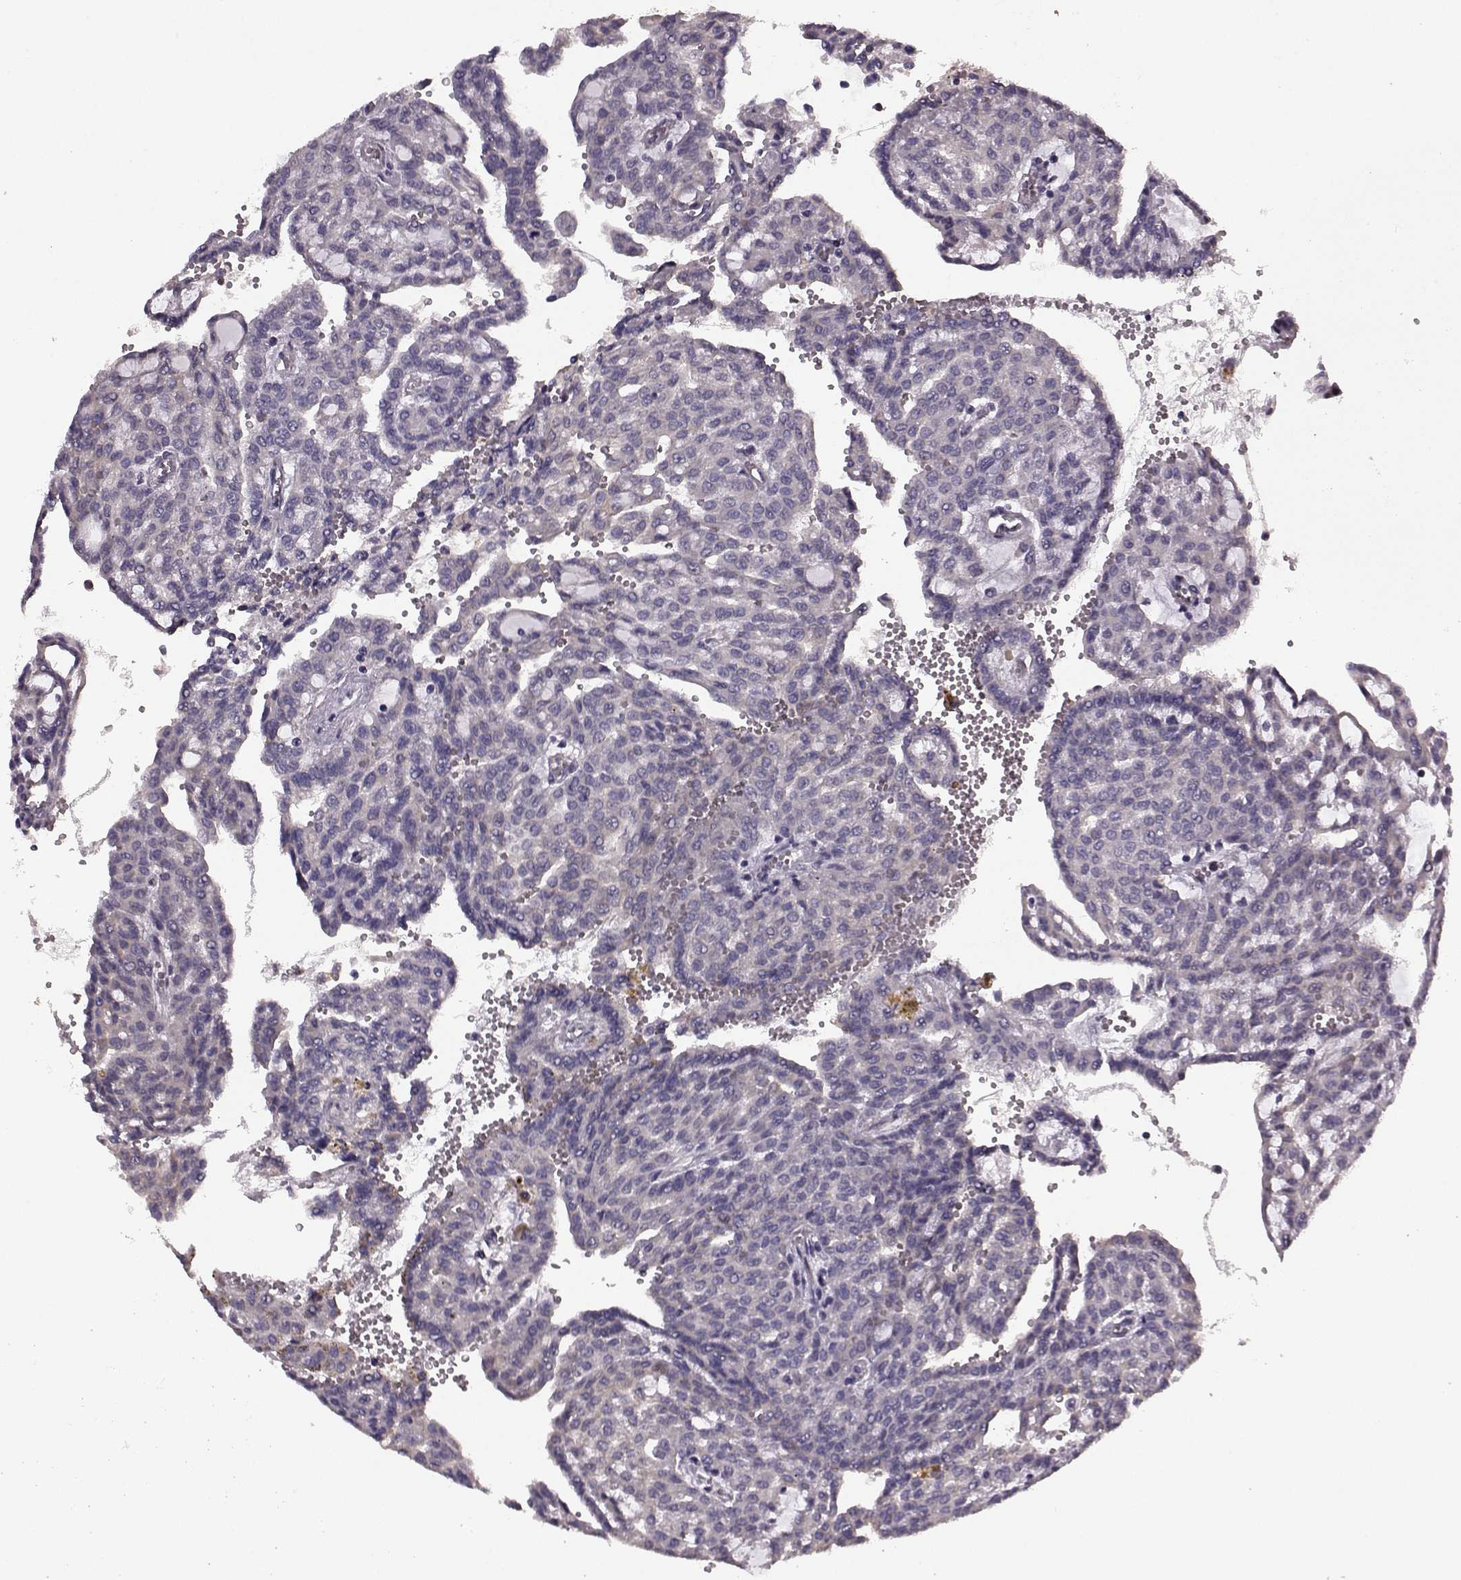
{"staining": {"intensity": "negative", "quantity": "none", "location": "none"}, "tissue": "renal cancer", "cell_type": "Tumor cells", "image_type": "cancer", "snomed": [{"axis": "morphology", "description": "Adenocarcinoma, NOS"}, {"axis": "topography", "description": "Kidney"}], "caption": "There is no significant positivity in tumor cells of renal cancer.", "gene": "GRK1", "patient": {"sex": "male", "age": 63}}